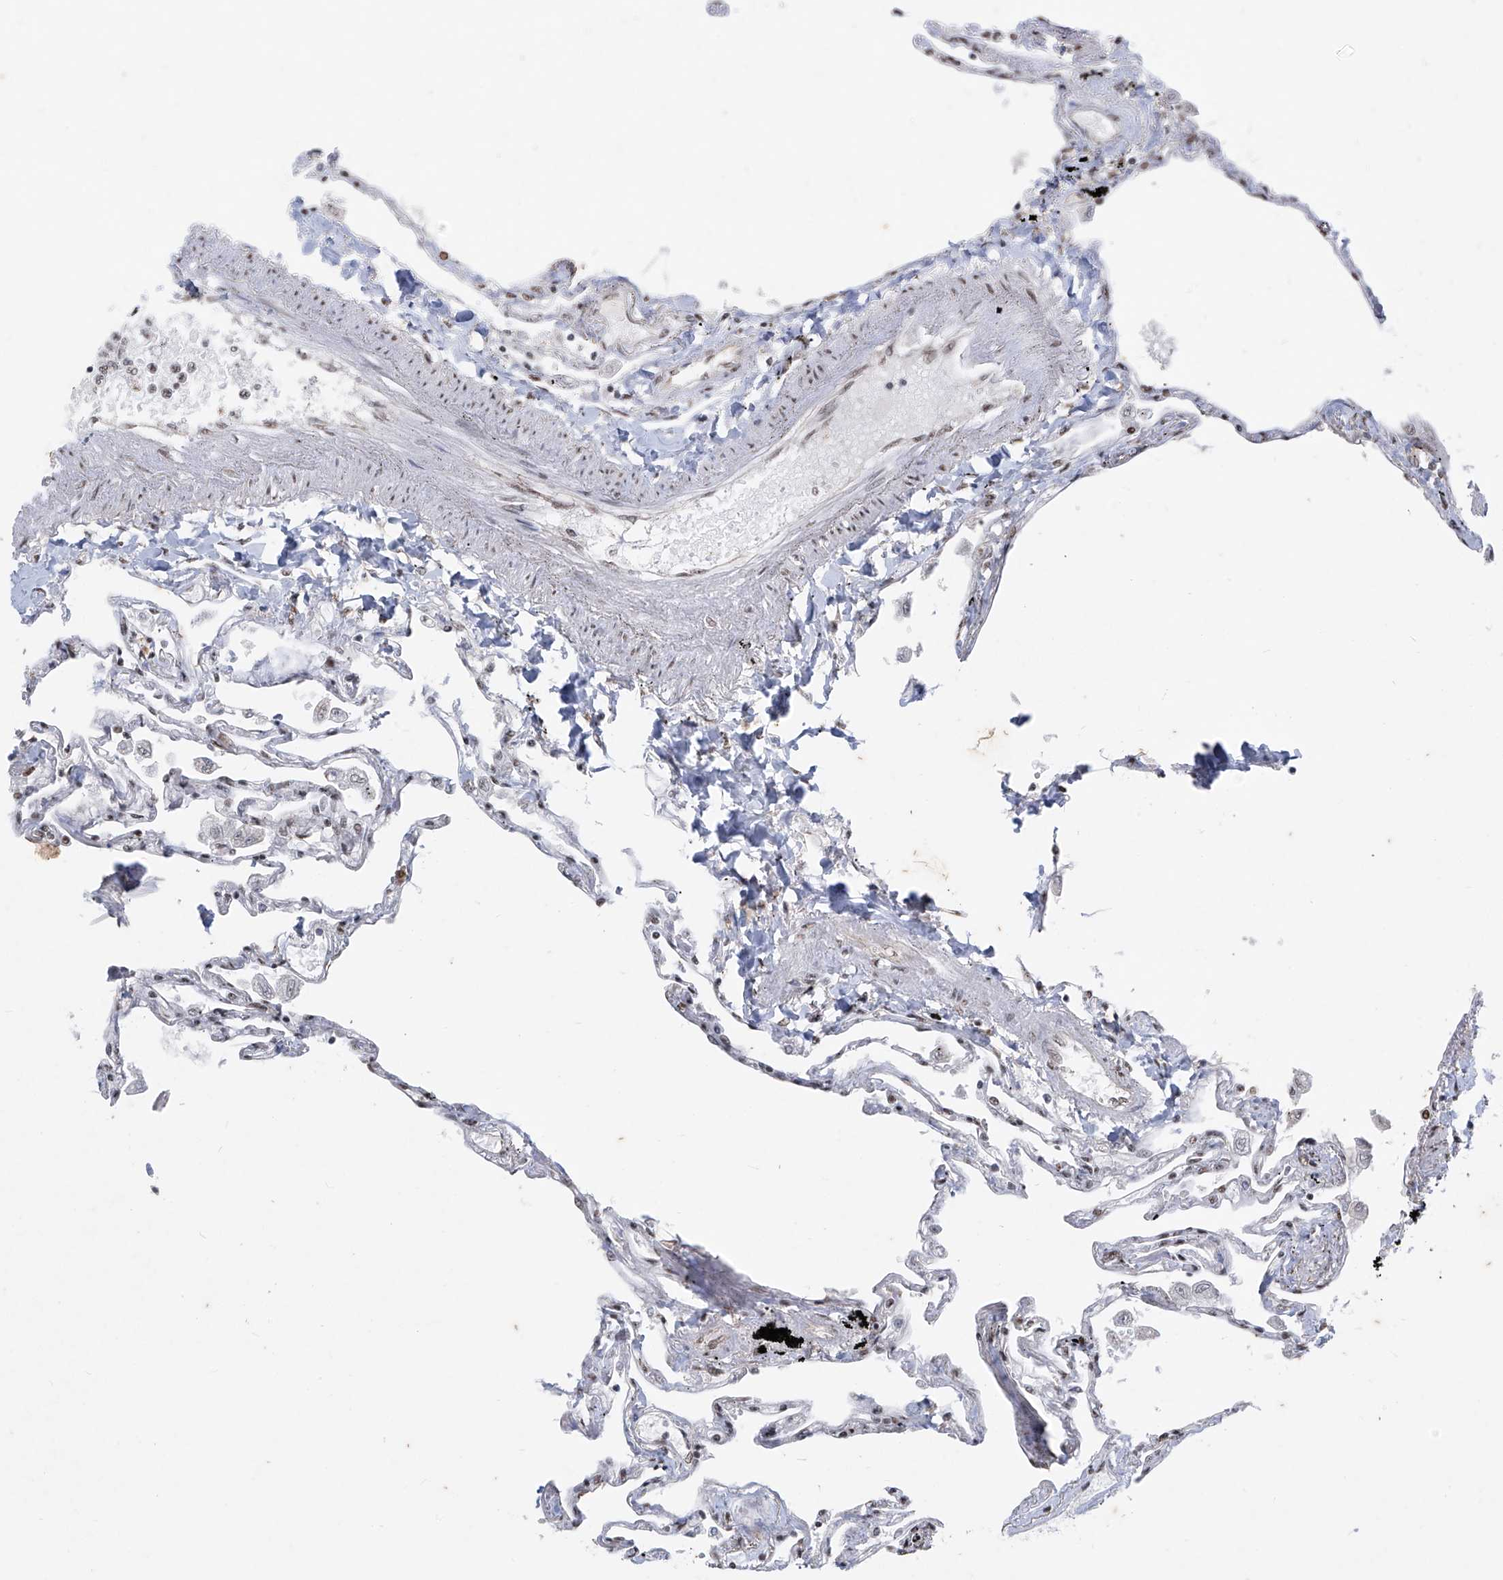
{"staining": {"intensity": "moderate", "quantity": "<25%", "location": "nuclear"}, "tissue": "lung", "cell_type": "Alveolar cells", "image_type": "normal", "snomed": [{"axis": "morphology", "description": "Normal tissue, NOS"}, {"axis": "topography", "description": "Lung"}], "caption": "Benign lung reveals moderate nuclear positivity in approximately <25% of alveolar cells, visualized by immunohistochemistry.", "gene": "TFEC", "patient": {"sex": "female", "age": 67}}